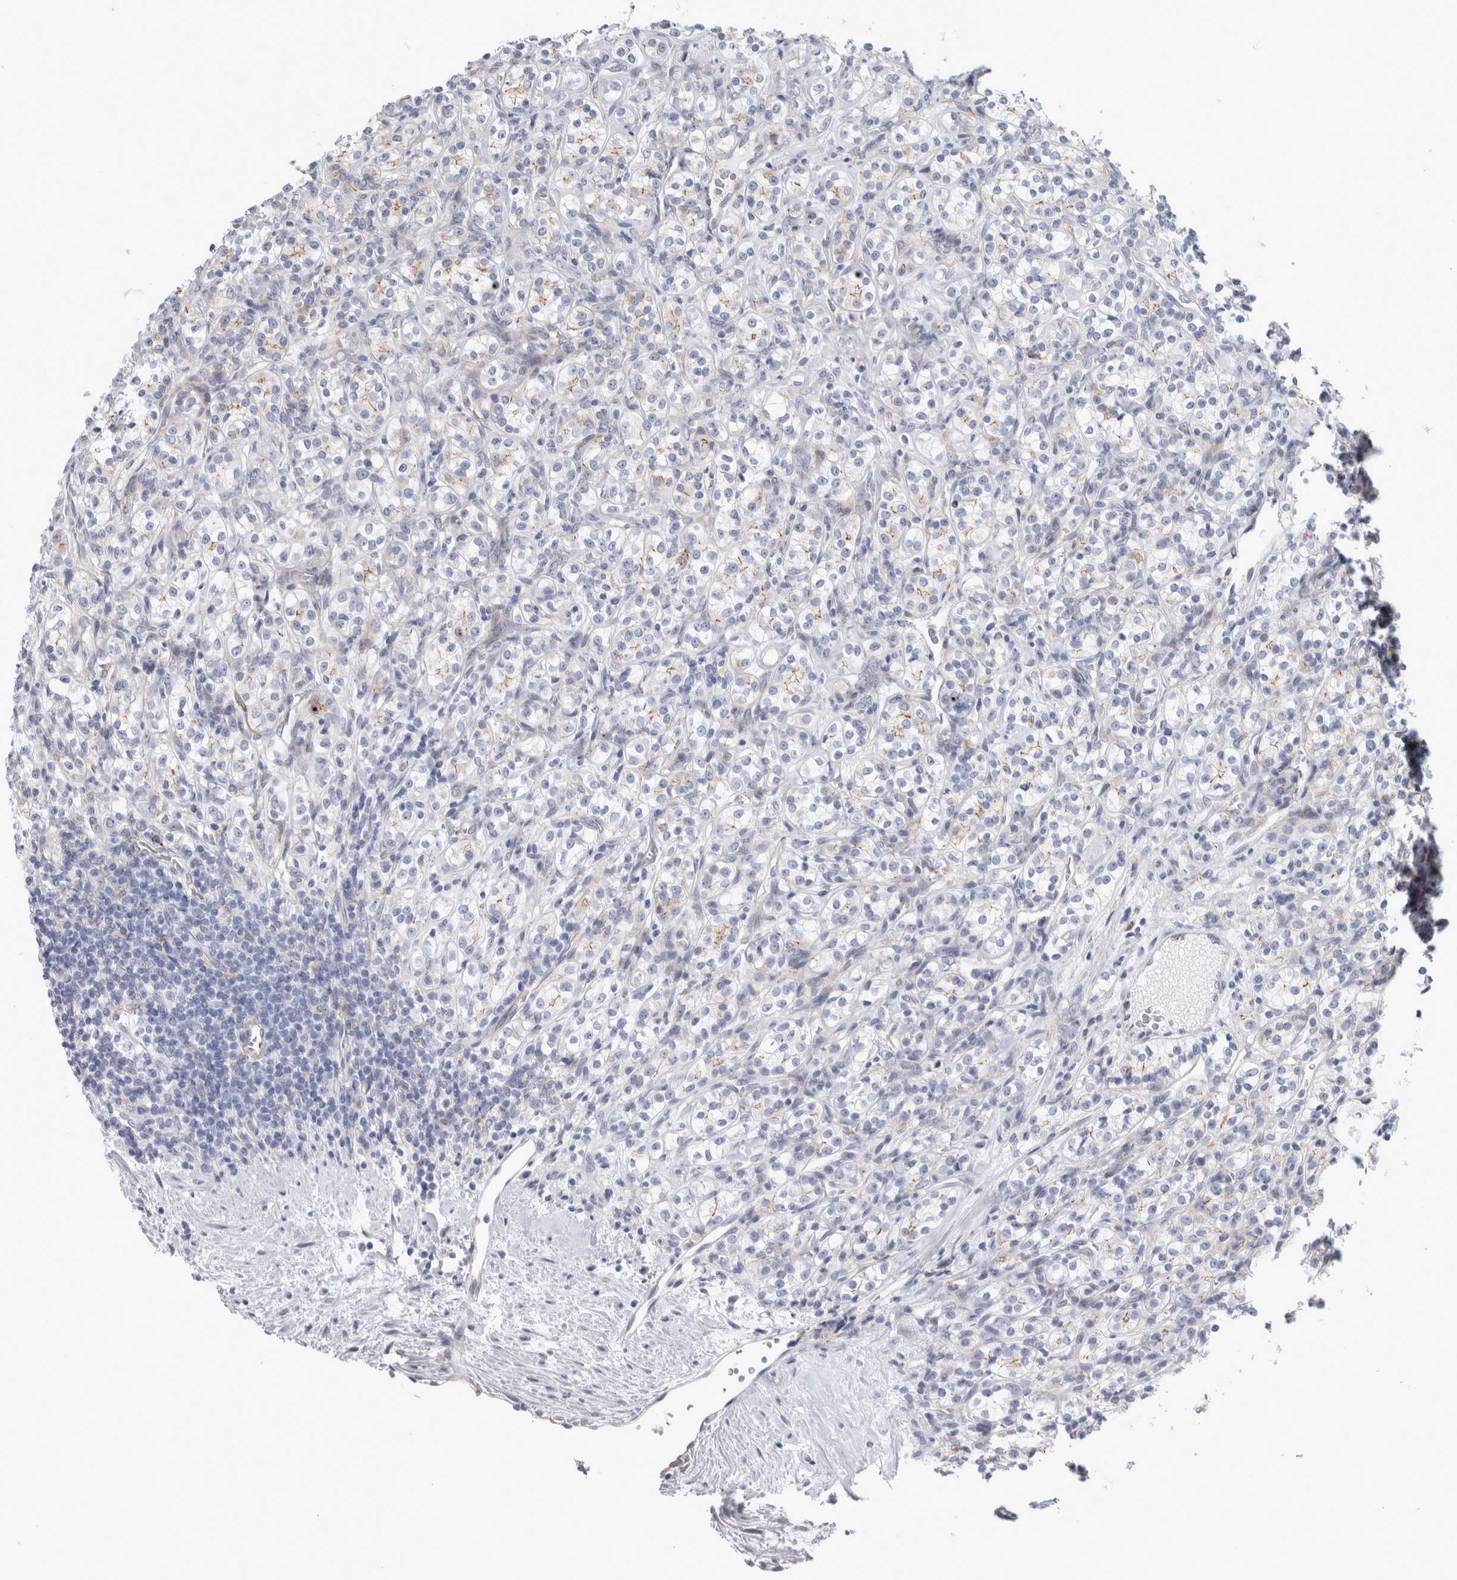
{"staining": {"intensity": "negative", "quantity": "none", "location": "none"}, "tissue": "renal cancer", "cell_type": "Tumor cells", "image_type": "cancer", "snomed": [{"axis": "morphology", "description": "Adenocarcinoma, NOS"}, {"axis": "topography", "description": "Kidney"}], "caption": "Renal adenocarcinoma stained for a protein using IHC demonstrates no positivity tumor cells.", "gene": "B3GNT3", "patient": {"sex": "male", "age": 77}}